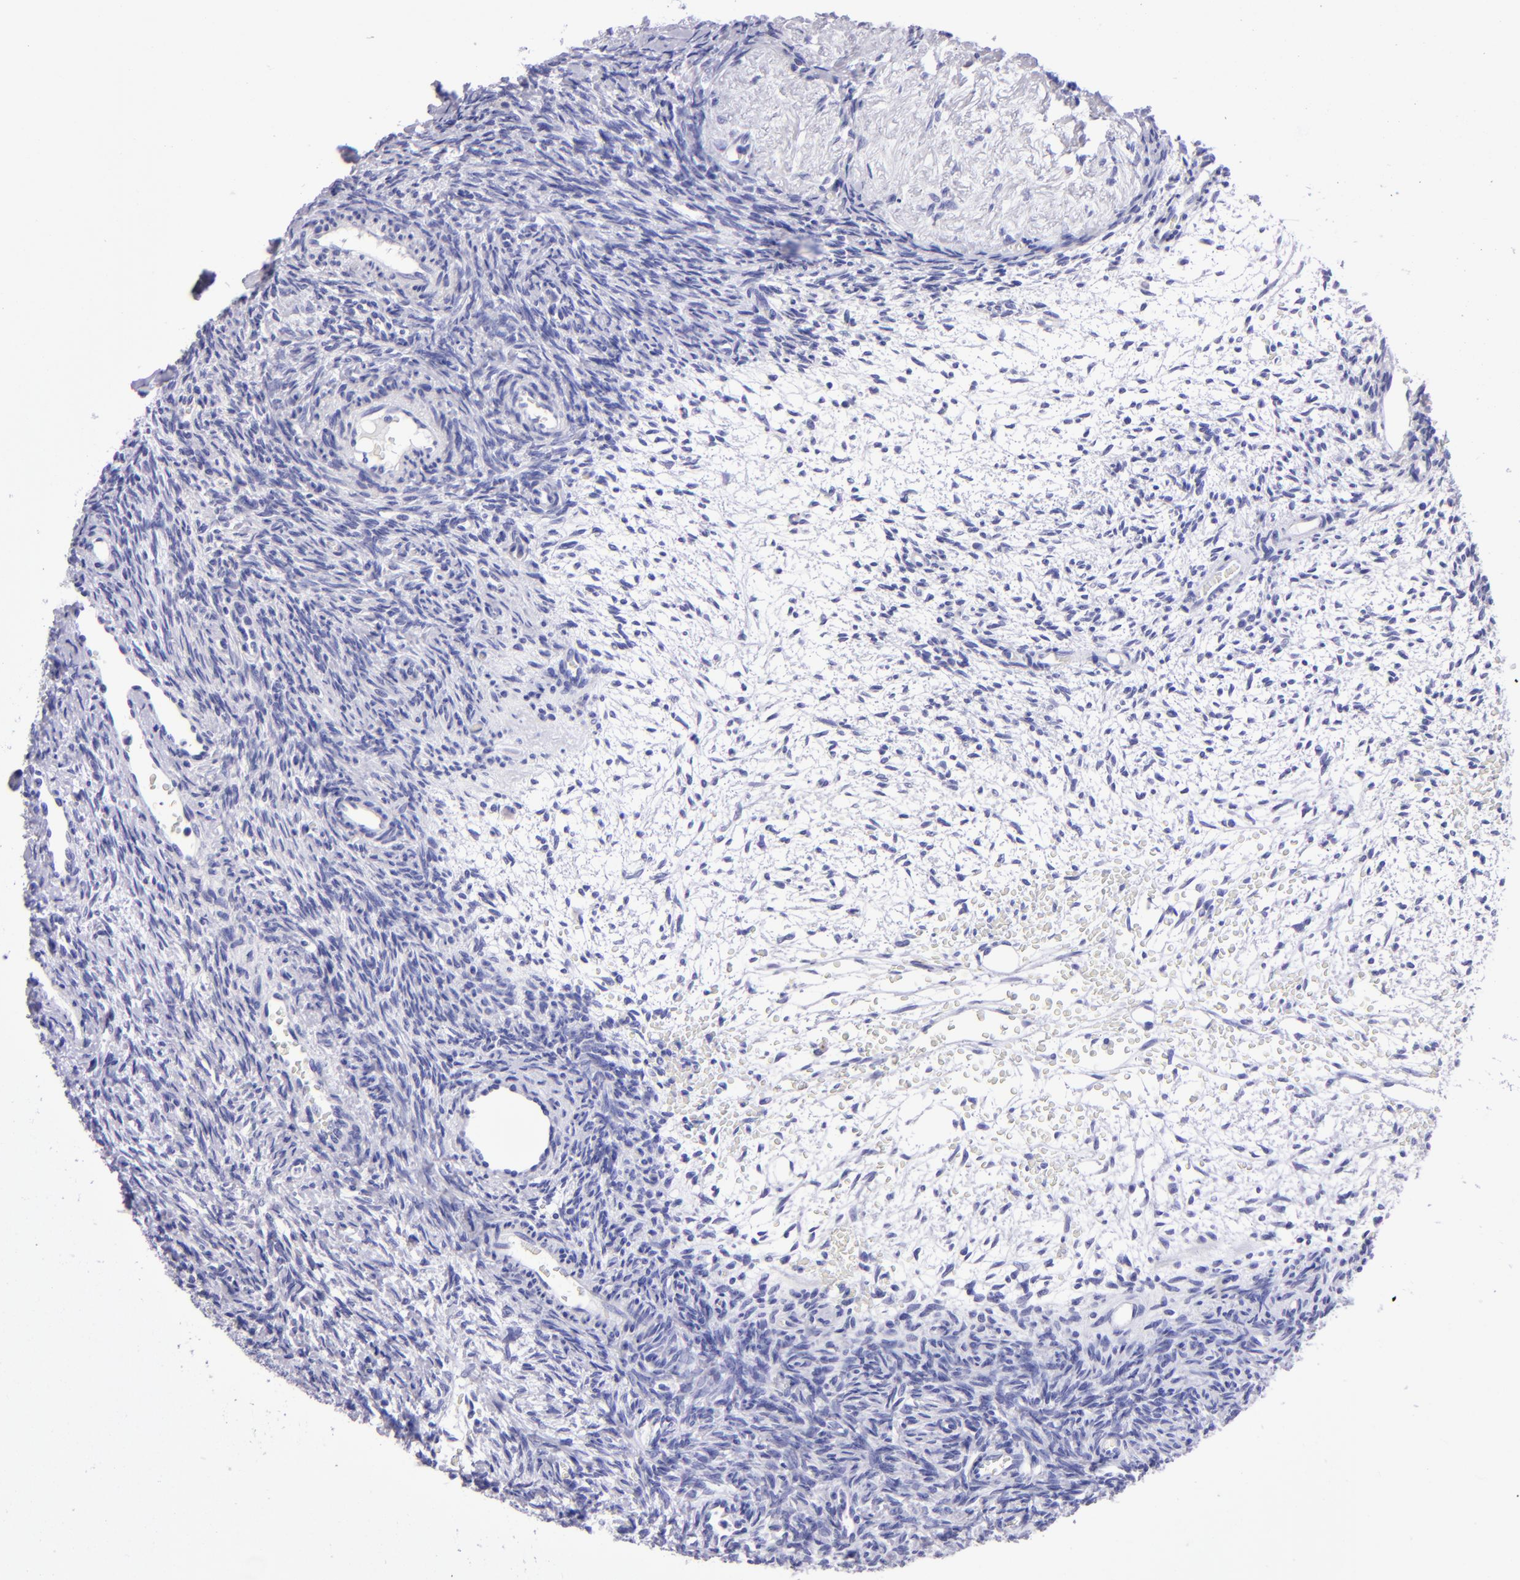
{"staining": {"intensity": "negative", "quantity": "none", "location": "none"}, "tissue": "ovary", "cell_type": "Ovarian stroma cells", "image_type": "normal", "snomed": [{"axis": "morphology", "description": "Normal tissue, NOS"}, {"axis": "topography", "description": "Ovary"}], "caption": "An immunohistochemistry histopathology image of unremarkable ovary is shown. There is no staining in ovarian stroma cells of ovary. (IHC, brightfield microscopy, high magnification).", "gene": "TYRP1", "patient": {"sex": "female", "age": 39}}